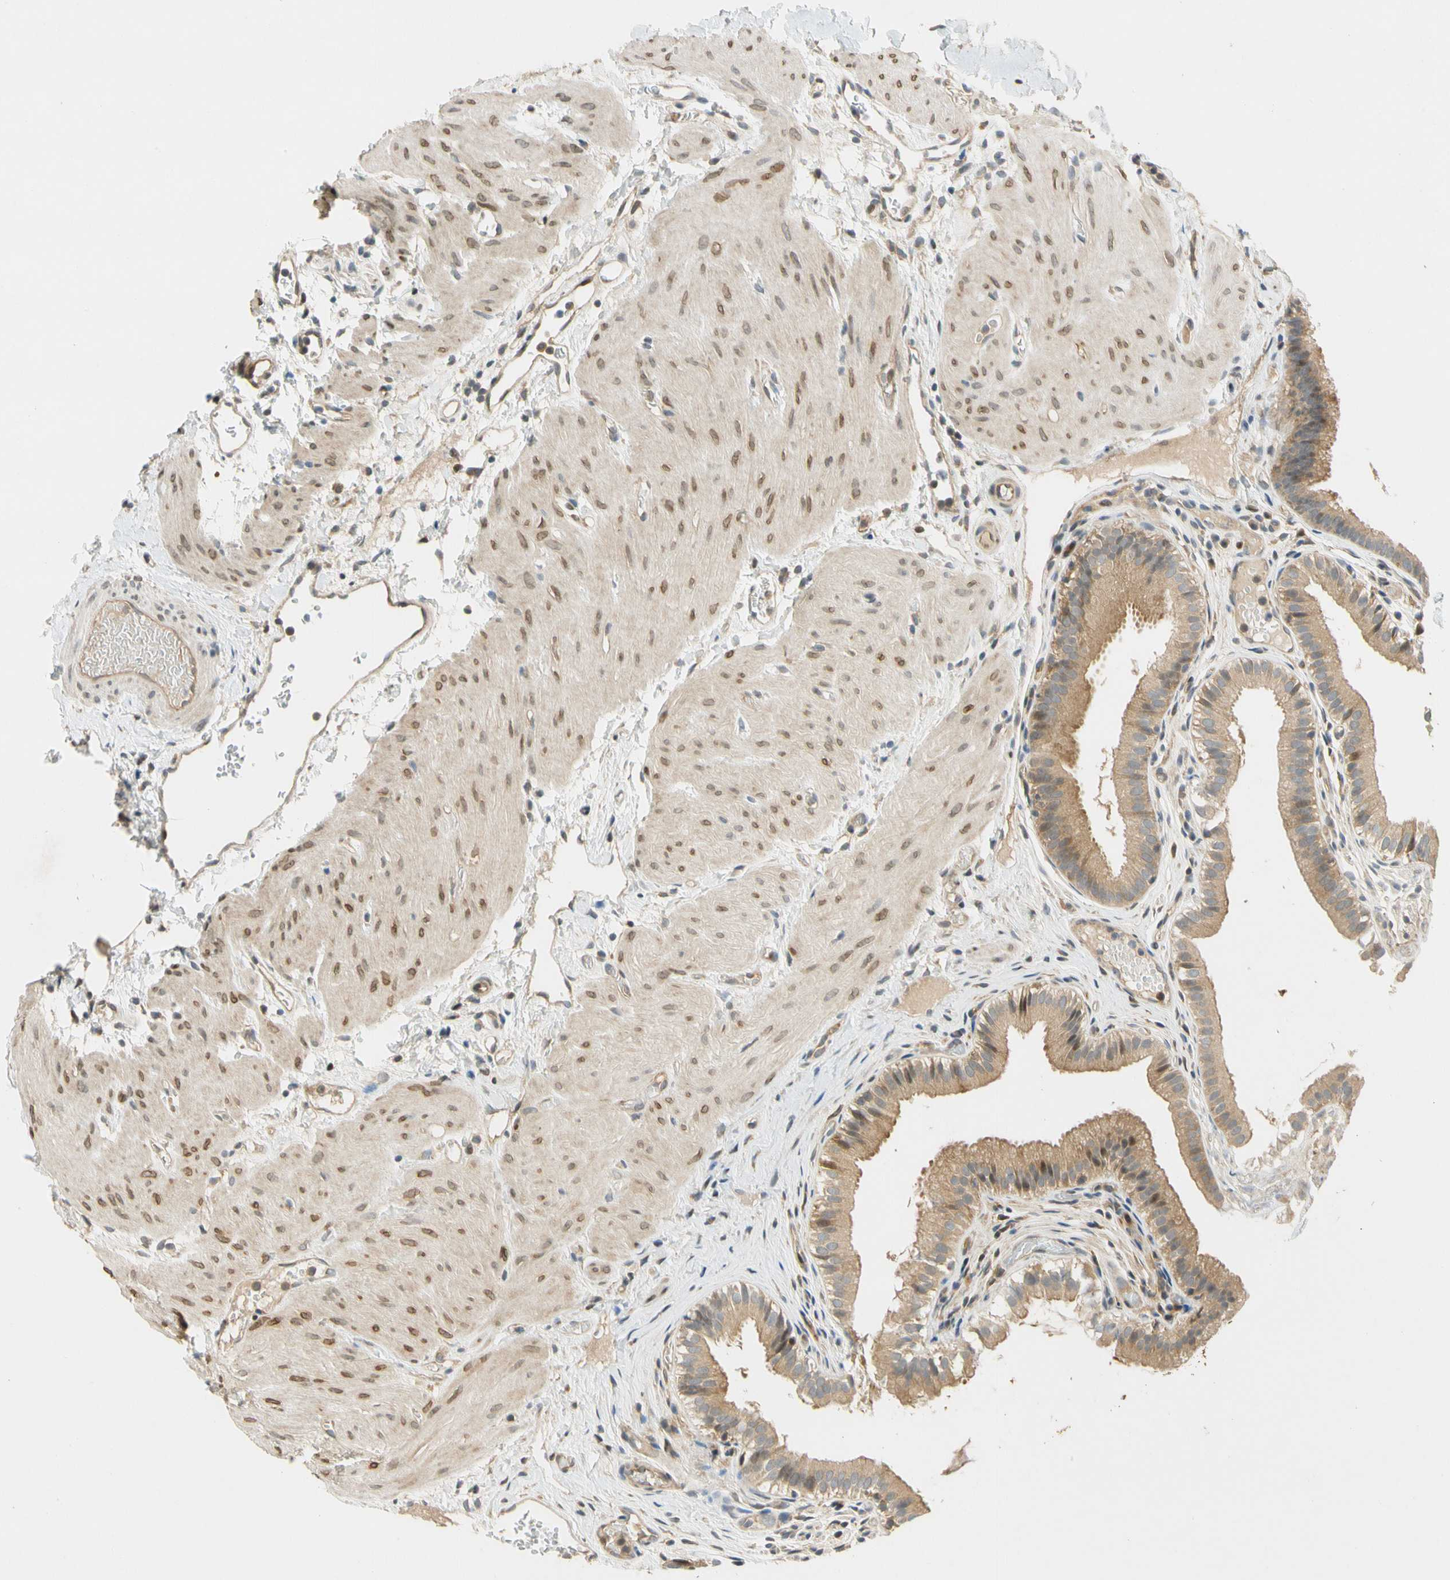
{"staining": {"intensity": "weak", "quantity": ">75%", "location": "cytoplasmic/membranous"}, "tissue": "gallbladder", "cell_type": "Glandular cells", "image_type": "normal", "snomed": [{"axis": "morphology", "description": "Normal tissue, NOS"}, {"axis": "topography", "description": "Gallbladder"}], "caption": "Immunohistochemistry (IHC) (DAB (3,3'-diaminobenzidine)) staining of benign gallbladder shows weak cytoplasmic/membranous protein expression in approximately >75% of glandular cells. The staining was performed using DAB, with brown indicating positive protein expression. Nuclei are stained blue with hematoxylin.", "gene": "GATD1", "patient": {"sex": "female", "age": 26}}